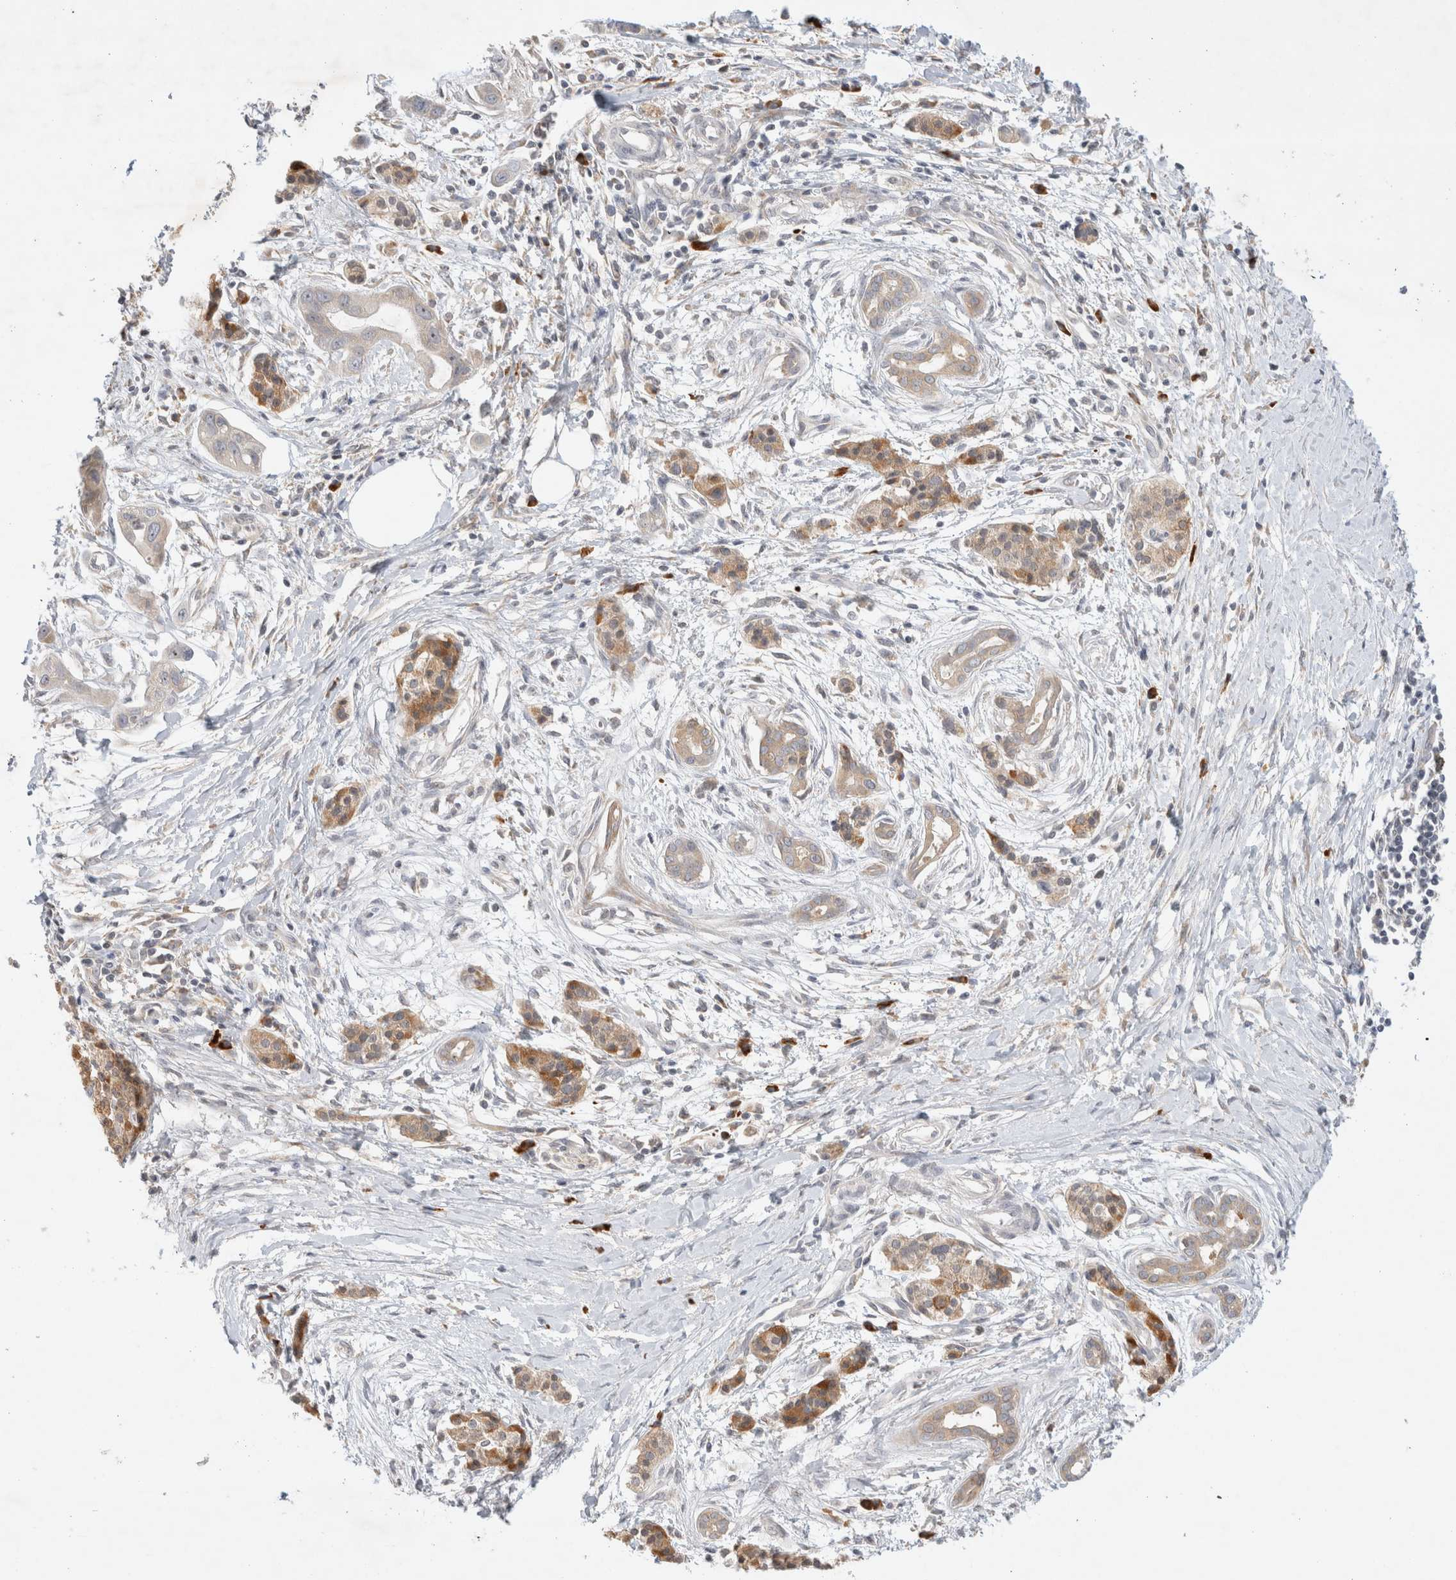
{"staining": {"intensity": "moderate", "quantity": "25%-75%", "location": "cytoplasmic/membranous"}, "tissue": "pancreatic cancer", "cell_type": "Tumor cells", "image_type": "cancer", "snomed": [{"axis": "morphology", "description": "Adenocarcinoma, NOS"}, {"axis": "topography", "description": "Pancreas"}], "caption": "Immunohistochemistry histopathology image of neoplastic tissue: human pancreatic cancer (adenocarcinoma) stained using IHC reveals medium levels of moderate protein expression localized specifically in the cytoplasmic/membranous of tumor cells, appearing as a cytoplasmic/membranous brown color.", "gene": "NEDD4L", "patient": {"sex": "male", "age": 59}}